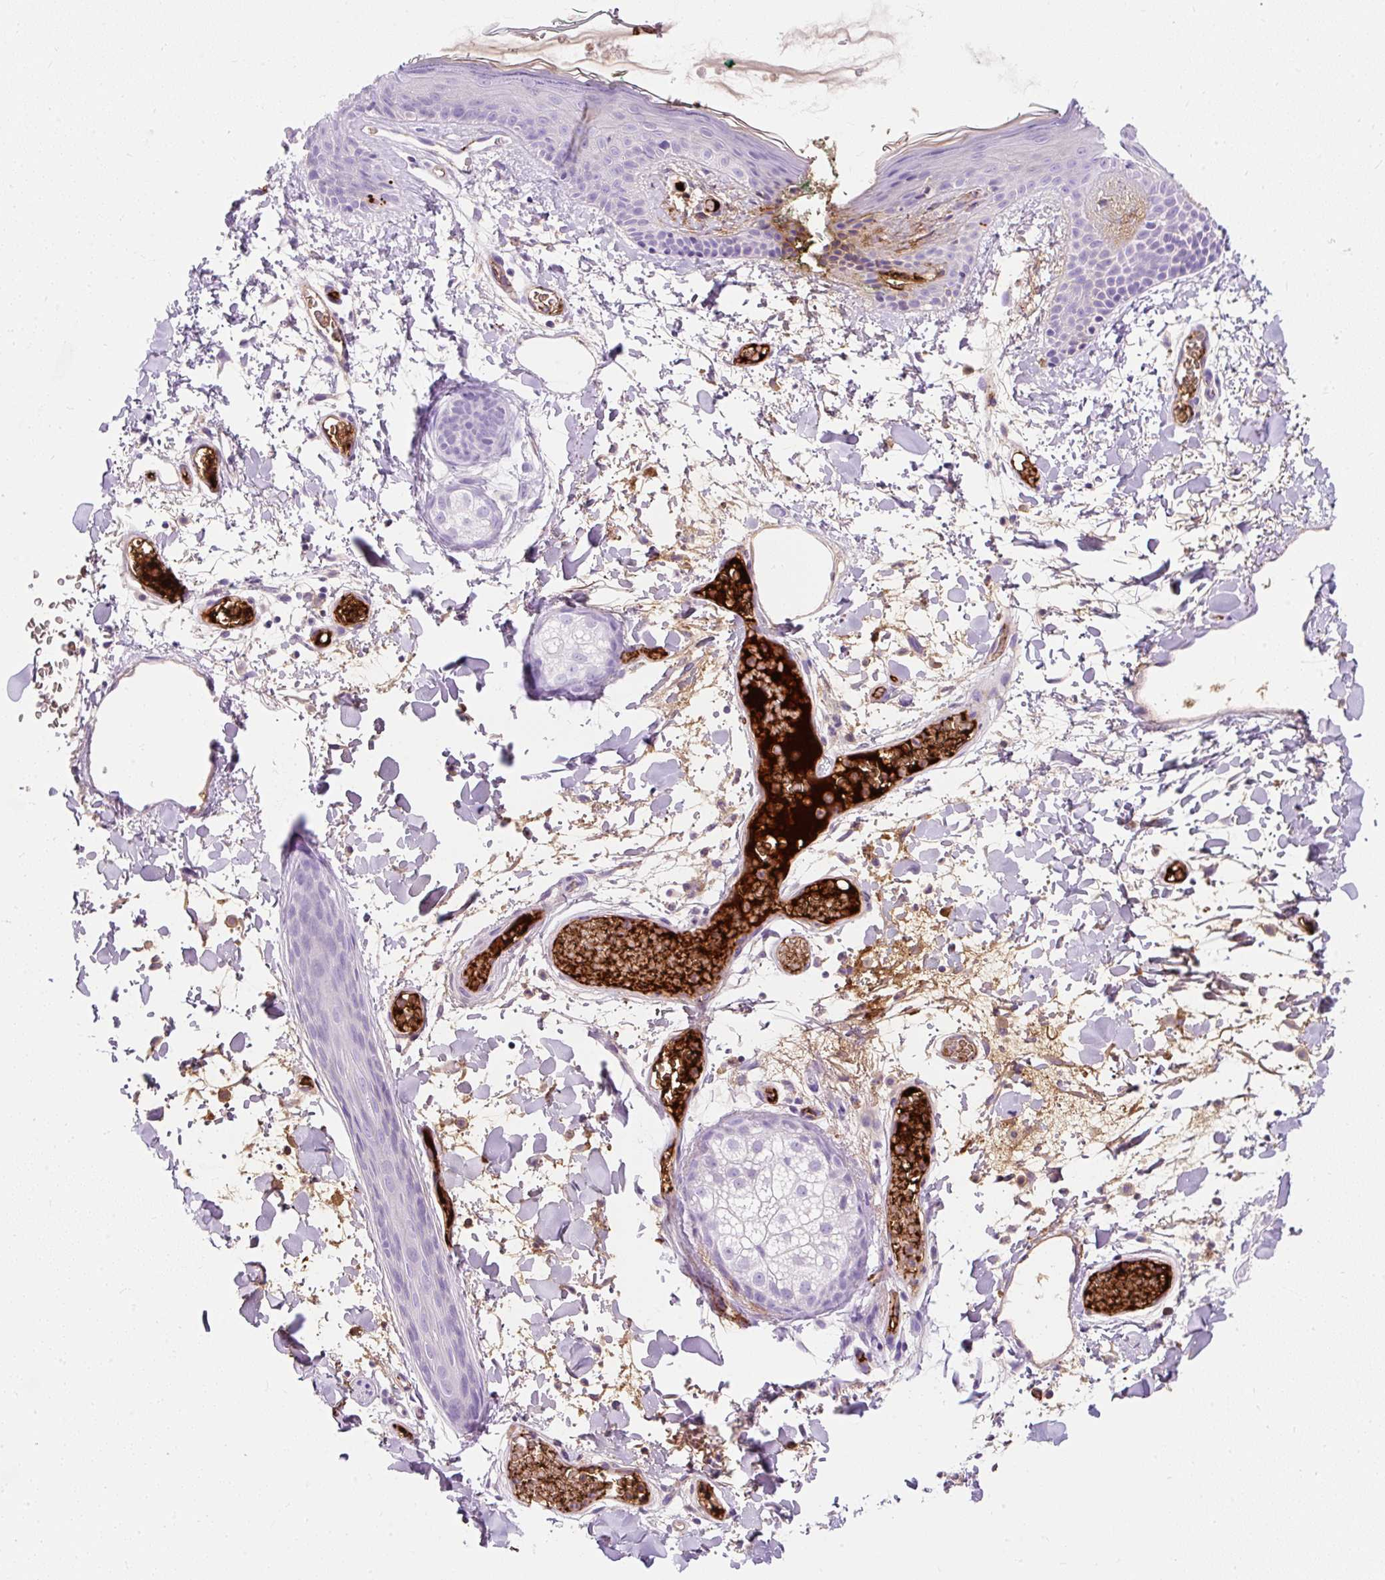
{"staining": {"intensity": "negative", "quantity": "none", "location": "none"}, "tissue": "skin", "cell_type": "Fibroblasts", "image_type": "normal", "snomed": [{"axis": "morphology", "description": "Normal tissue, NOS"}, {"axis": "topography", "description": "Skin"}], "caption": "Skin was stained to show a protein in brown. There is no significant expression in fibroblasts. (Stains: DAB immunohistochemistry (IHC) with hematoxylin counter stain, Microscopy: brightfield microscopy at high magnification).", "gene": "APOC2", "patient": {"sex": "male", "age": 79}}